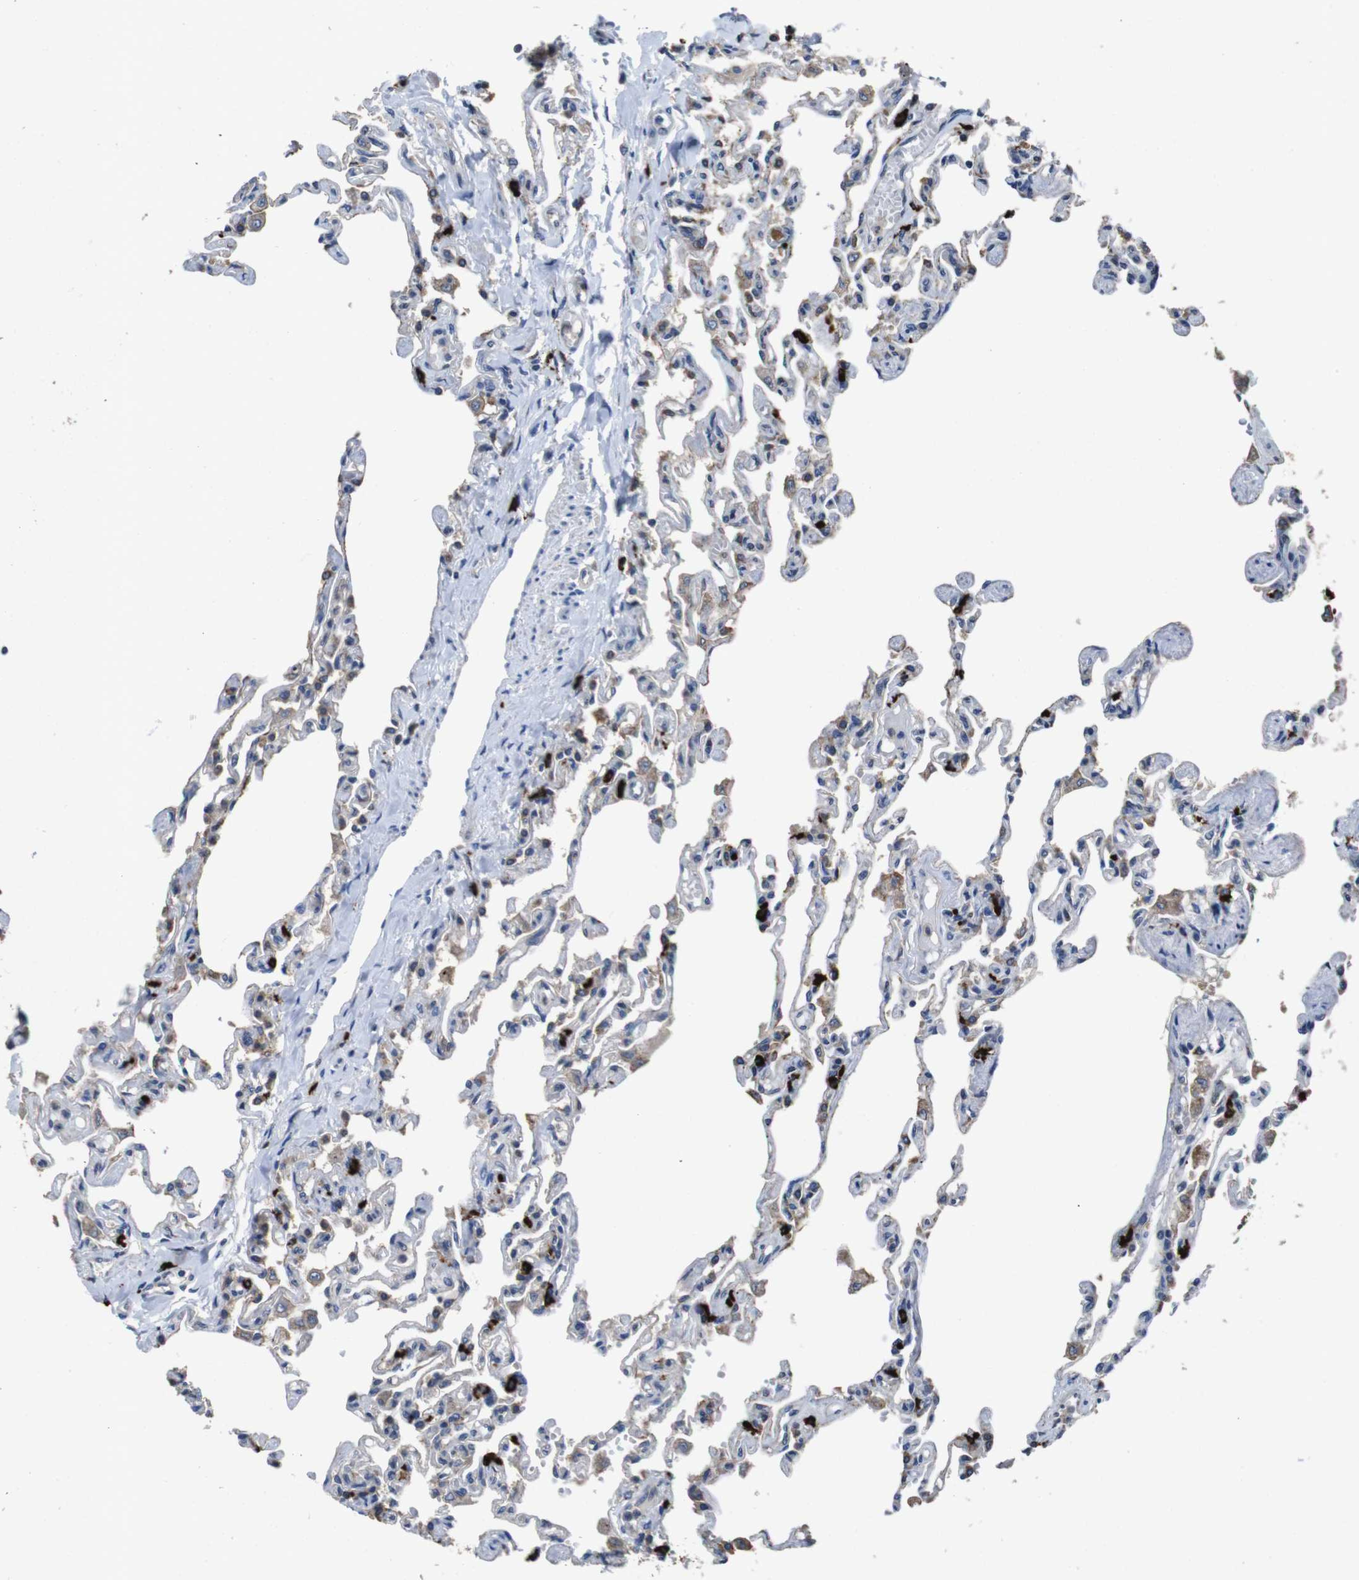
{"staining": {"intensity": "weak", "quantity": "25%-75%", "location": "cytoplasmic/membranous"}, "tissue": "lung", "cell_type": "Alveolar cells", "image_type": "normal", "snomed": [{"axis": "morphology", "description": "Normal tissue, NOS"}, {"axis": "topography", "description": "Lung"}], "caption": "Lung stained with DAB IHC displays low levels of weak cytoplasmic/membranous positivity in about 25%-75% of alveolar cells. (Stains: DAB (3,3'-diaminobenzidine) in brown, nuclei in blue, Microscopy: brightfield microscopy at high magnification).", "gene": "GLIPR1", "patient": {"sex": "male", "age": 21}}